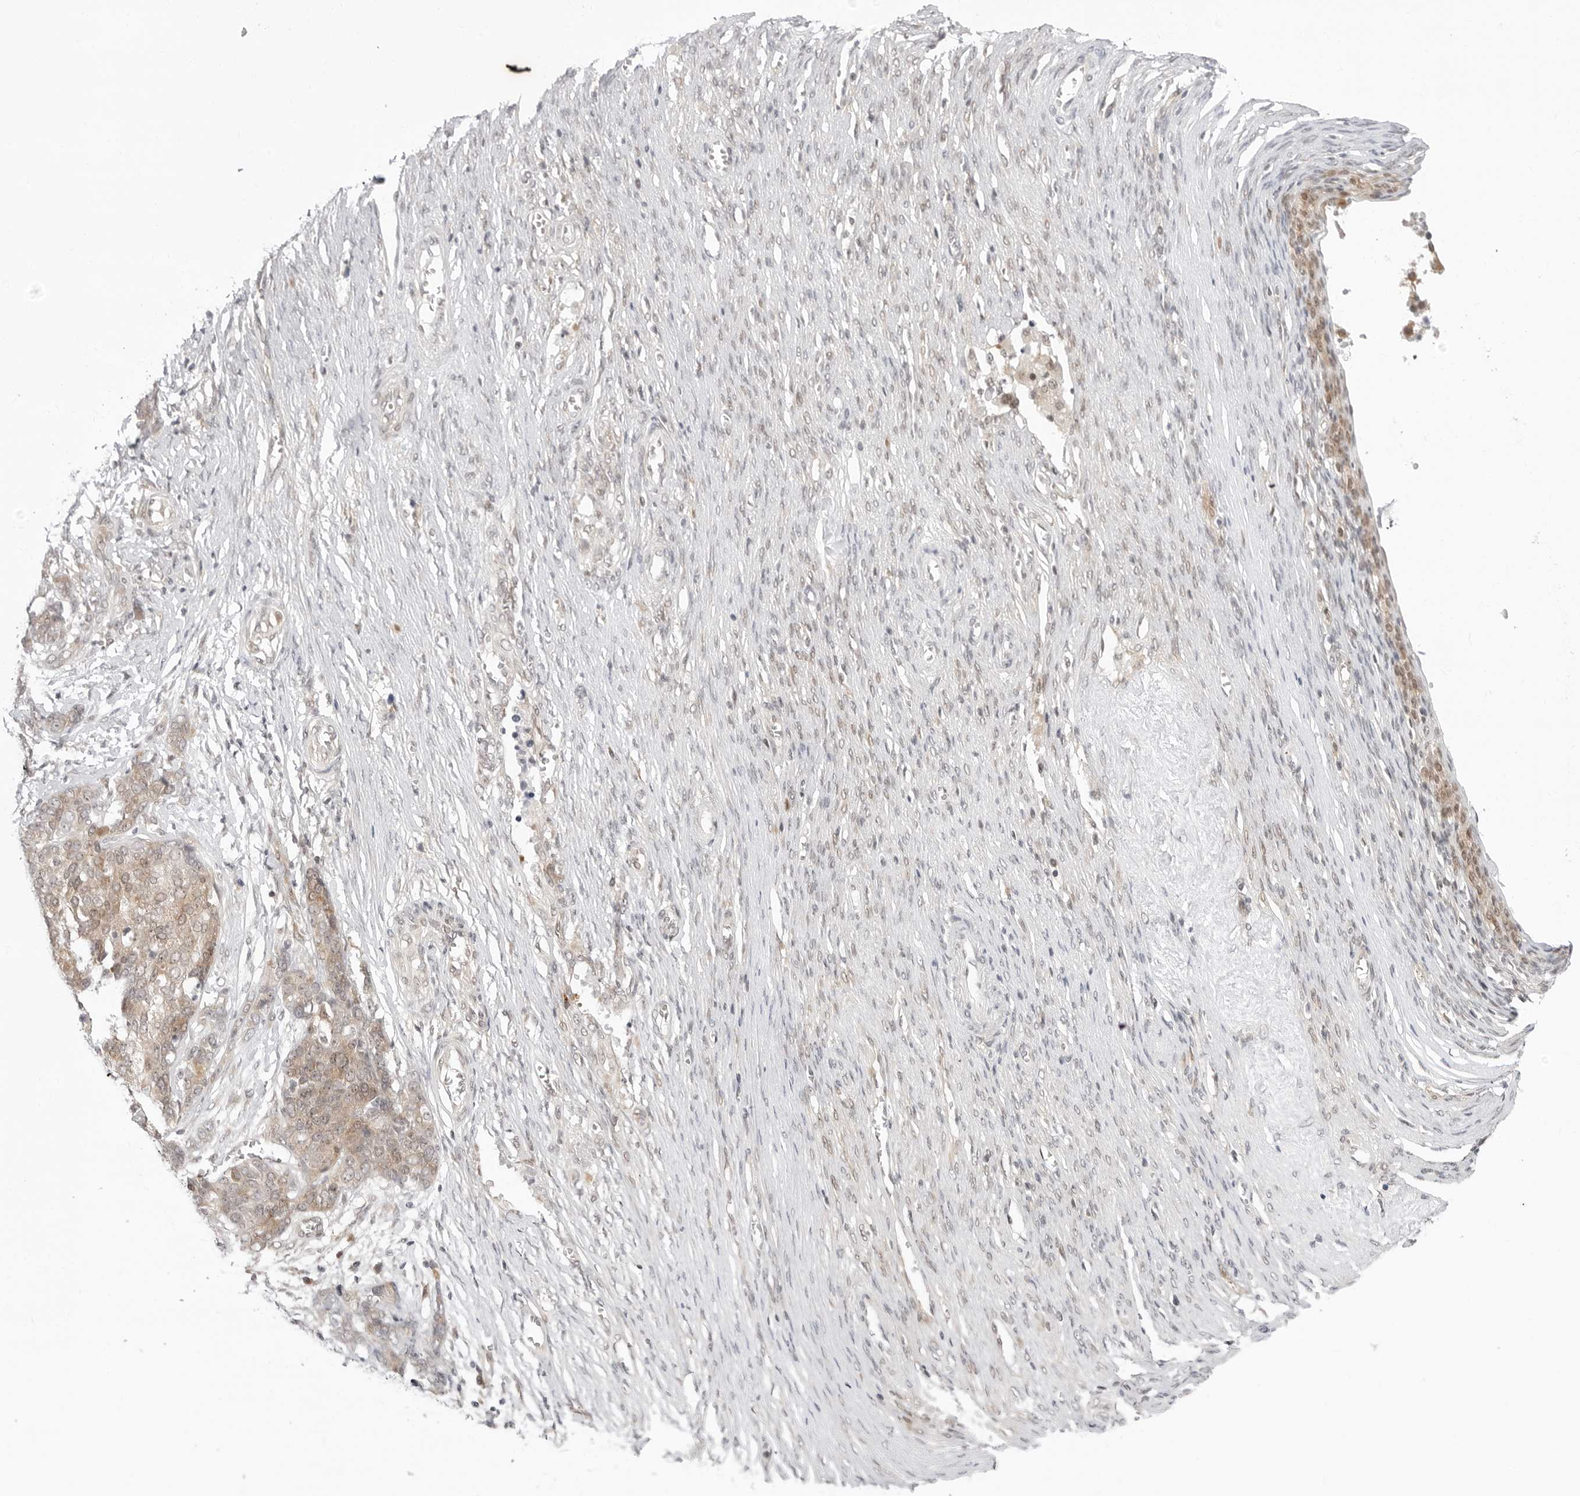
{"staining": {"intensity": "weak", "quantity": ">75%", "location": "cytoplasmic/membranous"}, "tissue": "ovarian cancer", "cell_type": "Tumor cells", "image_type": "cancer", "snomed": [{"axis": "morphology", "description": "Cystadenocarcinoma, serous, NOS"}, {"axis": "topography", "description": "Ovary"}], "caption": "Brown immunohistochemical staining in human ovarian cancer (serous cystadenocarcinoma) demonstrates weak cytoplasmic/membranous staining in about >75% of tumor cells. Nuclei are stained in blue.", "gene": "PPP2R5C", "patient": {"sex": "female", "age": 44}}